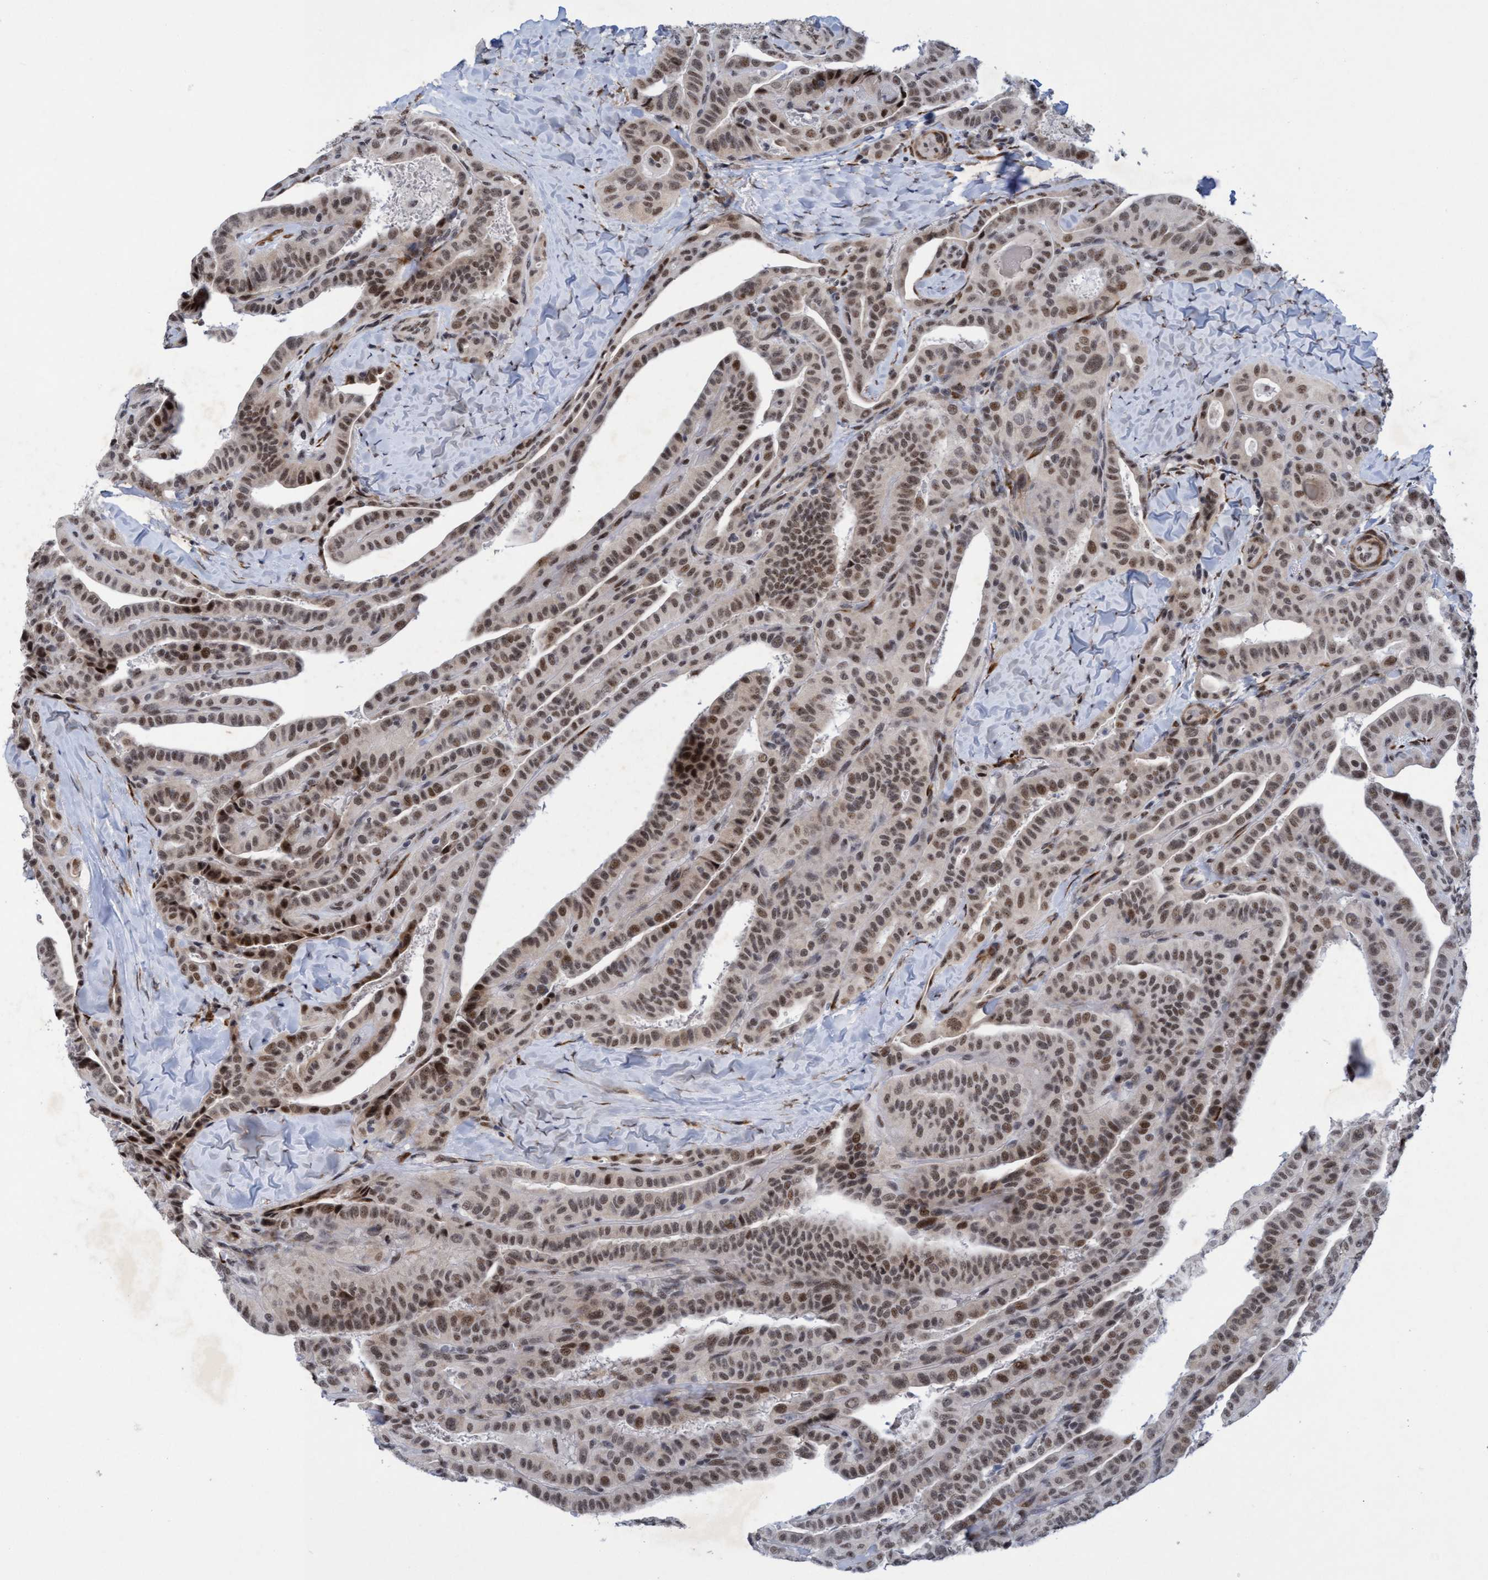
{"staining": {"intensity": "moderate", "quantity": ">75%", "location": "cytoplasmic/membranous,nuclear"}, "tissue": "thyroid cancer", "cell_type": "Tumor cells", "image_type": "cancer", "snomed": [{"axis": "morphology", "description": "Papillary adenocarcinoma, NOS"}, {"axis": "topography", "description": "Thyroid gland"}], "caption": "Immunohistochemical staining of papillary adenocarcinoma (thyroid) shows medium levels of moderate cytoplasmic/membranous and nuclear staining in approximately >75% of tumor cells.", "gene": "GLT6D1", "patient": {"sex": "male", "age": 77}}